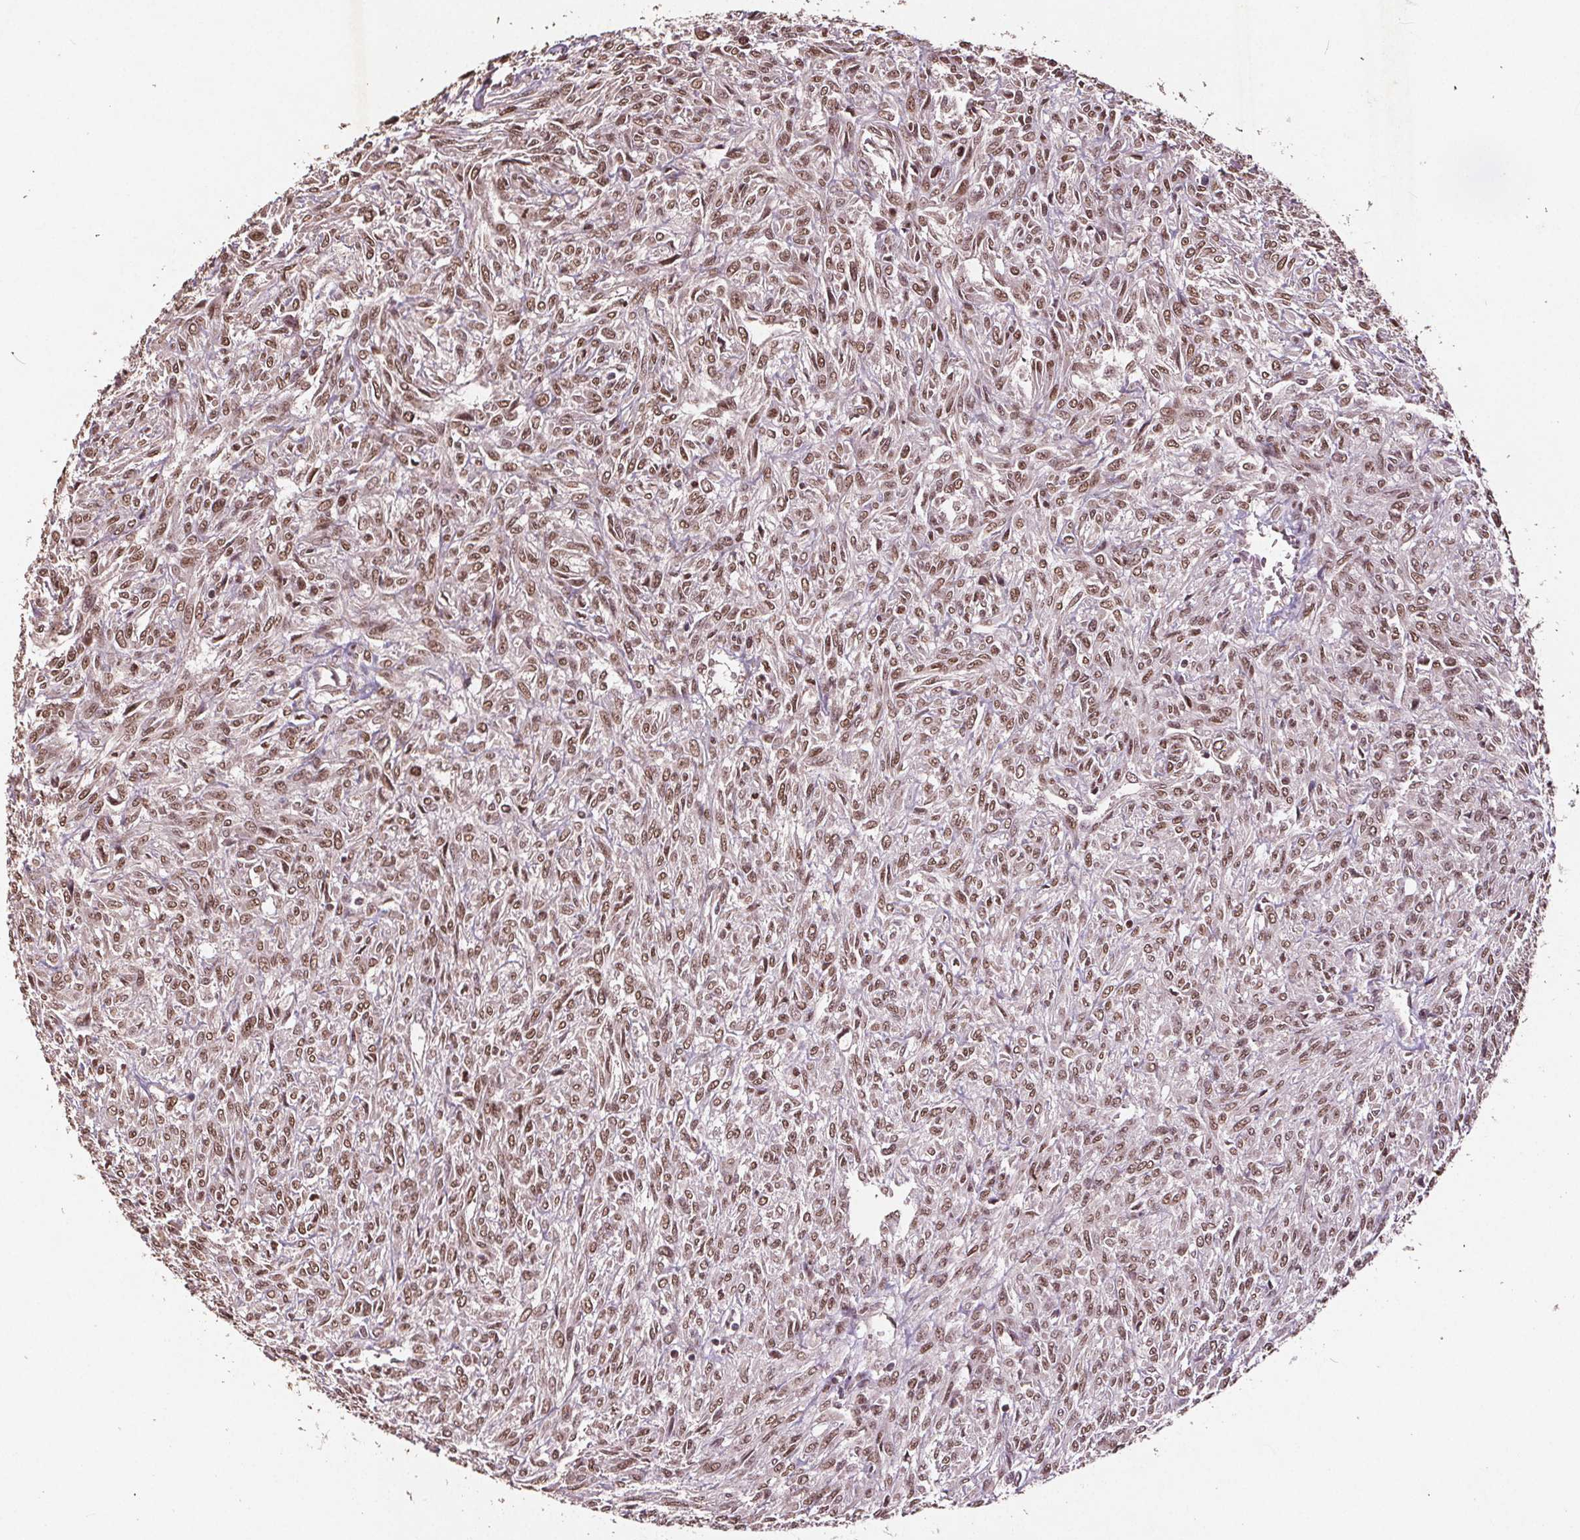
{"staining": {"intensity": "moderate", "quantity": ">75%", "location": "nuclear"}, "tissue": "renal cancer", "cell_type": "Tumor cells", "image_type": "cancer", "snomed": [{"axis": "morphology", "description": "Adenocarcinoma, NOS"}, {"axis": "topography", "description": "Kidney"}], "caption": "Adenocarcinoma (renal) stained with IHC displays moderate nuclear expression in about >75% of tumor cells. (DAB IHC with brightfield microscopy, high magnification).", "gene": "DNMT3B", "patient": {"sex": "male", "age": 58}}